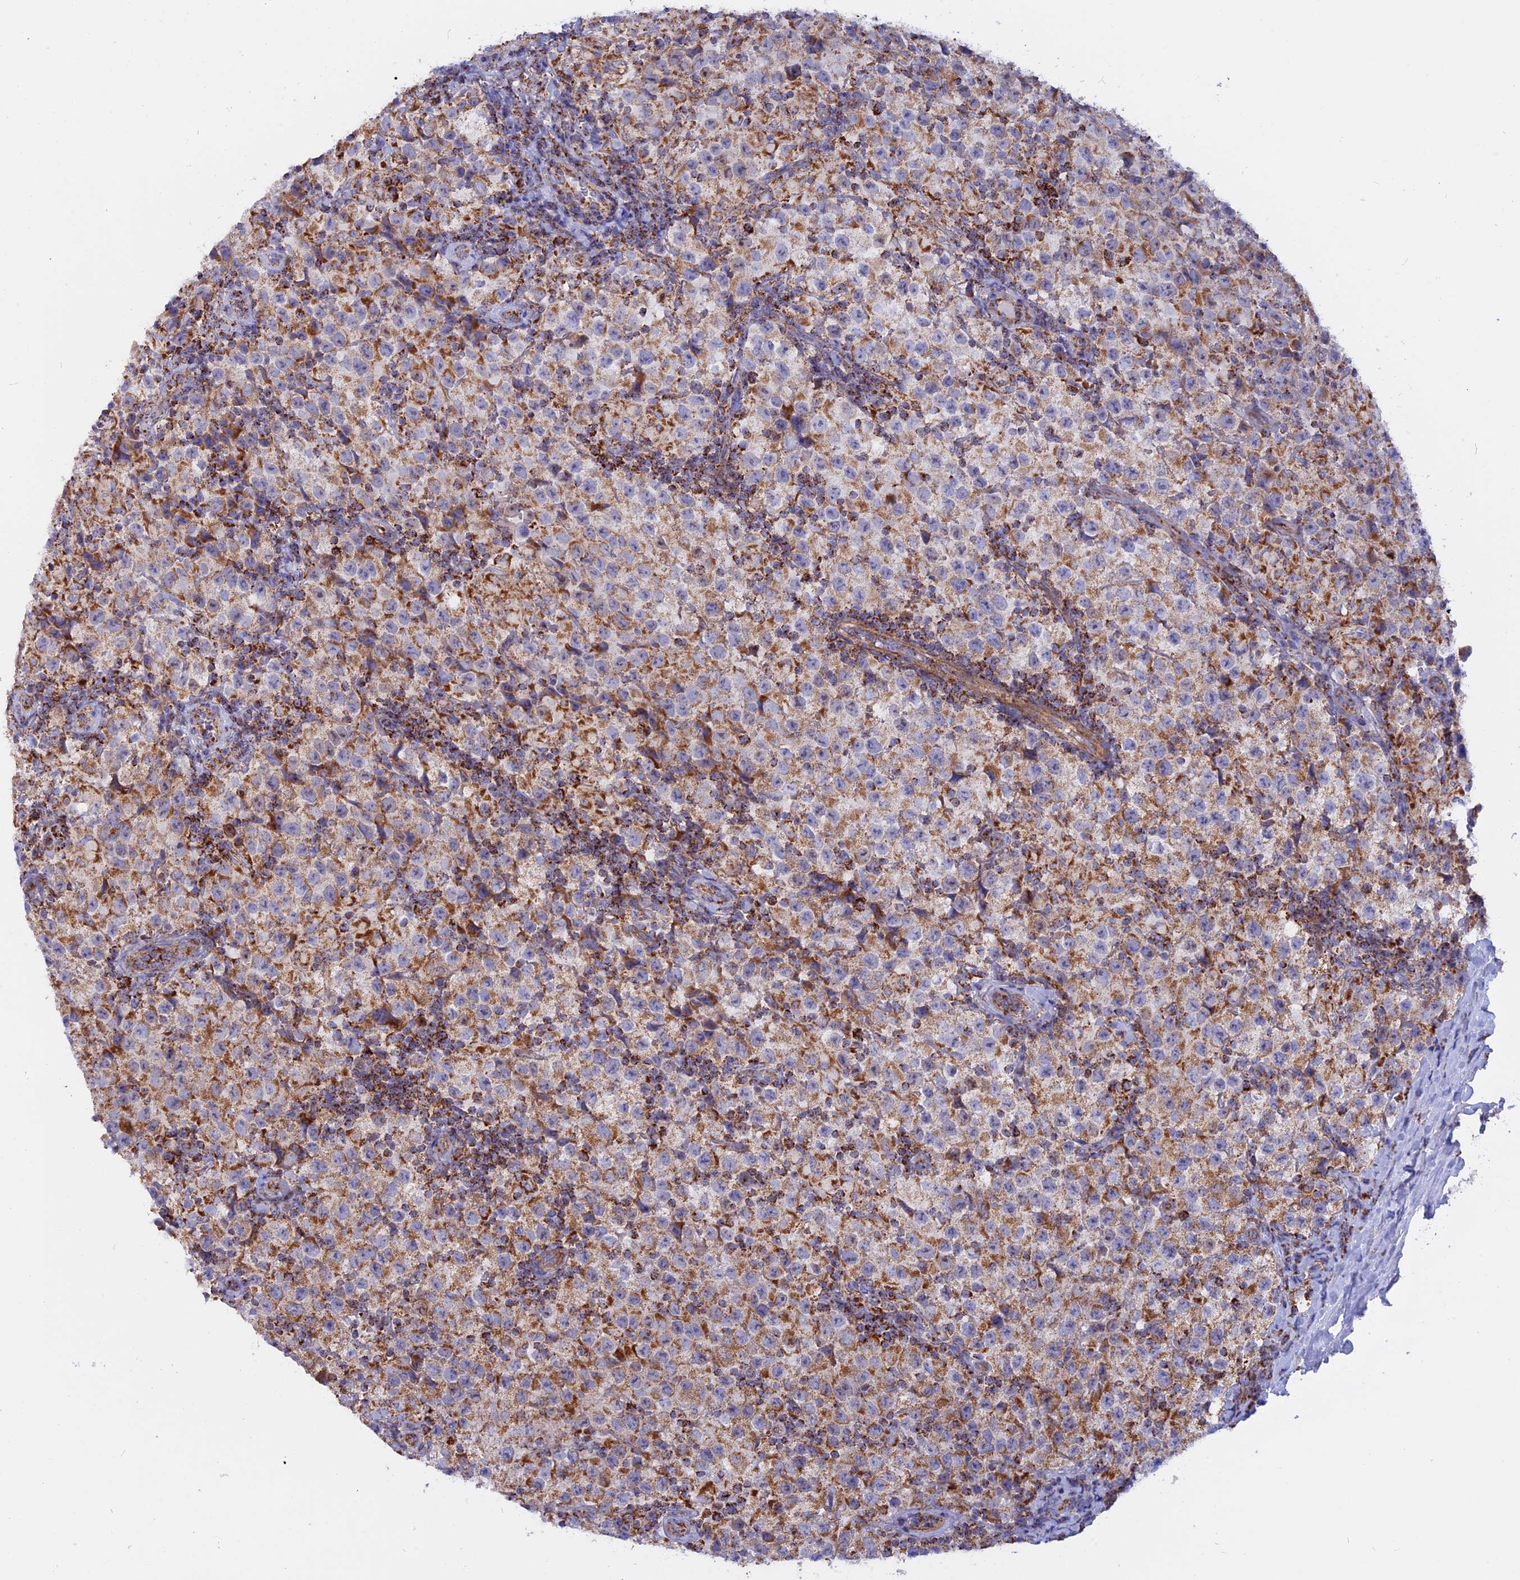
{"staining": {"intensity": "moderate", "quantity": ">75%", "location": "cytoplasmic/membranous"}, "tissue": "testis cancer", "cell_type": "Tumor cells", "image_type": "cancer", "snomed": [{"axis": "morphology", "description": "Seminoma, NOS"}, {"axis": "morphology", "description": "Carcinoma, Embryonal, NOS"}, {"axis": "topography", "description": "Testis"}], "caption": "Protein expression analysis of human testis cancer reveals moderate cytoplasmic/membranous expression in about >75% of tumor cells.", "gene": "GCDH", "patient": {"sex": "male", "age": 41}}